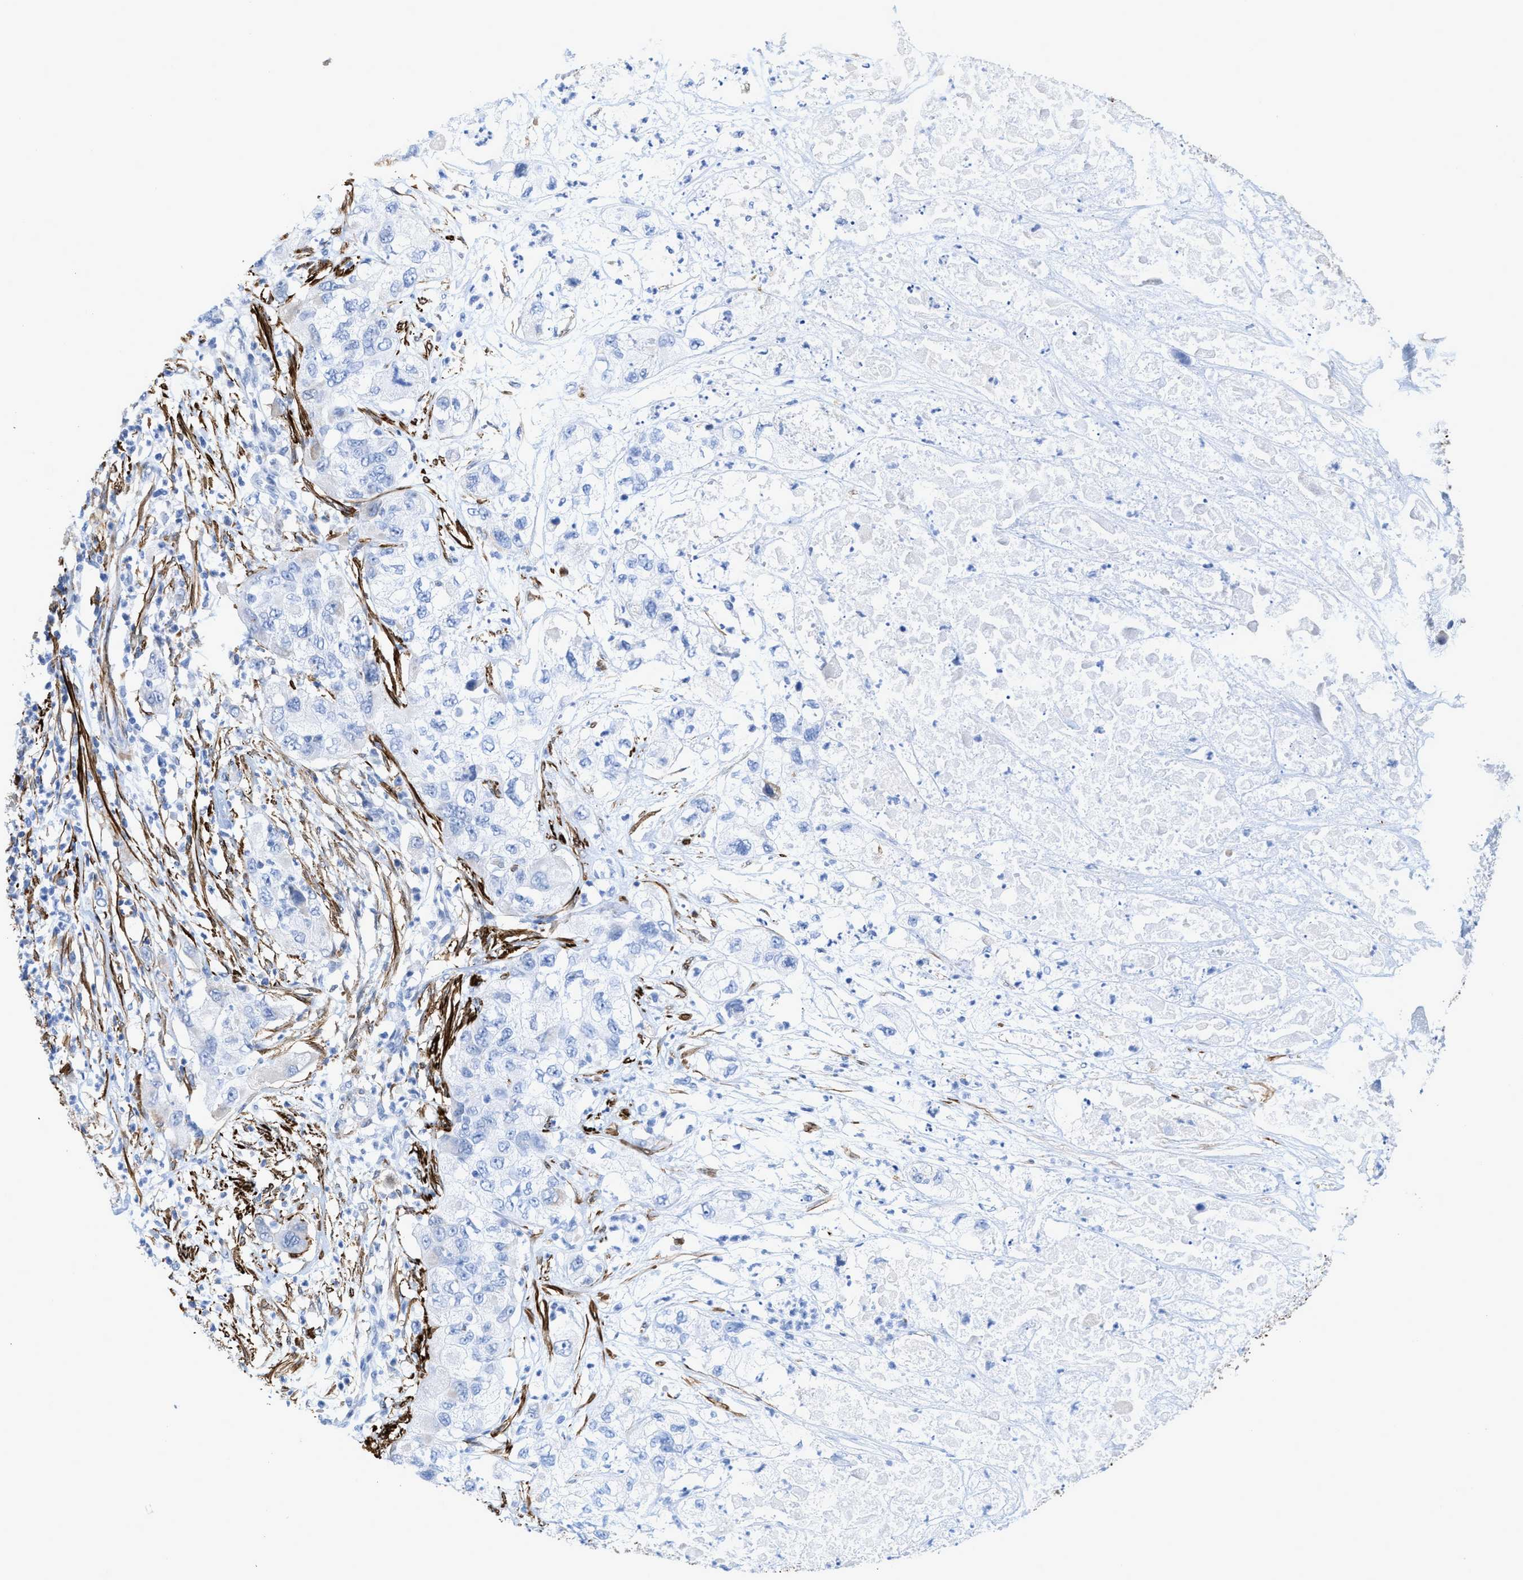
{"staining": {"intensity": "negative", "quantity": "none", "location": "none"}, "tissue": "pancreatic cancer", "cell_type": "Tumor cells", "image_type": "cancer", "snomed": [{"axis": "morphology", "description": "Adenocarcinoma, NOS"}, {"axis": "topography", "description": "Pancreas"}], "caption": "There is no significant positivity in tumor cells of pancreatic adenocarcinoma. (Brightfield microscopy of DAB immunohistochemistry (IHC) at high magnification).", "gene": "TAGLN", "patient": {"sex": "female", "age": 78}}